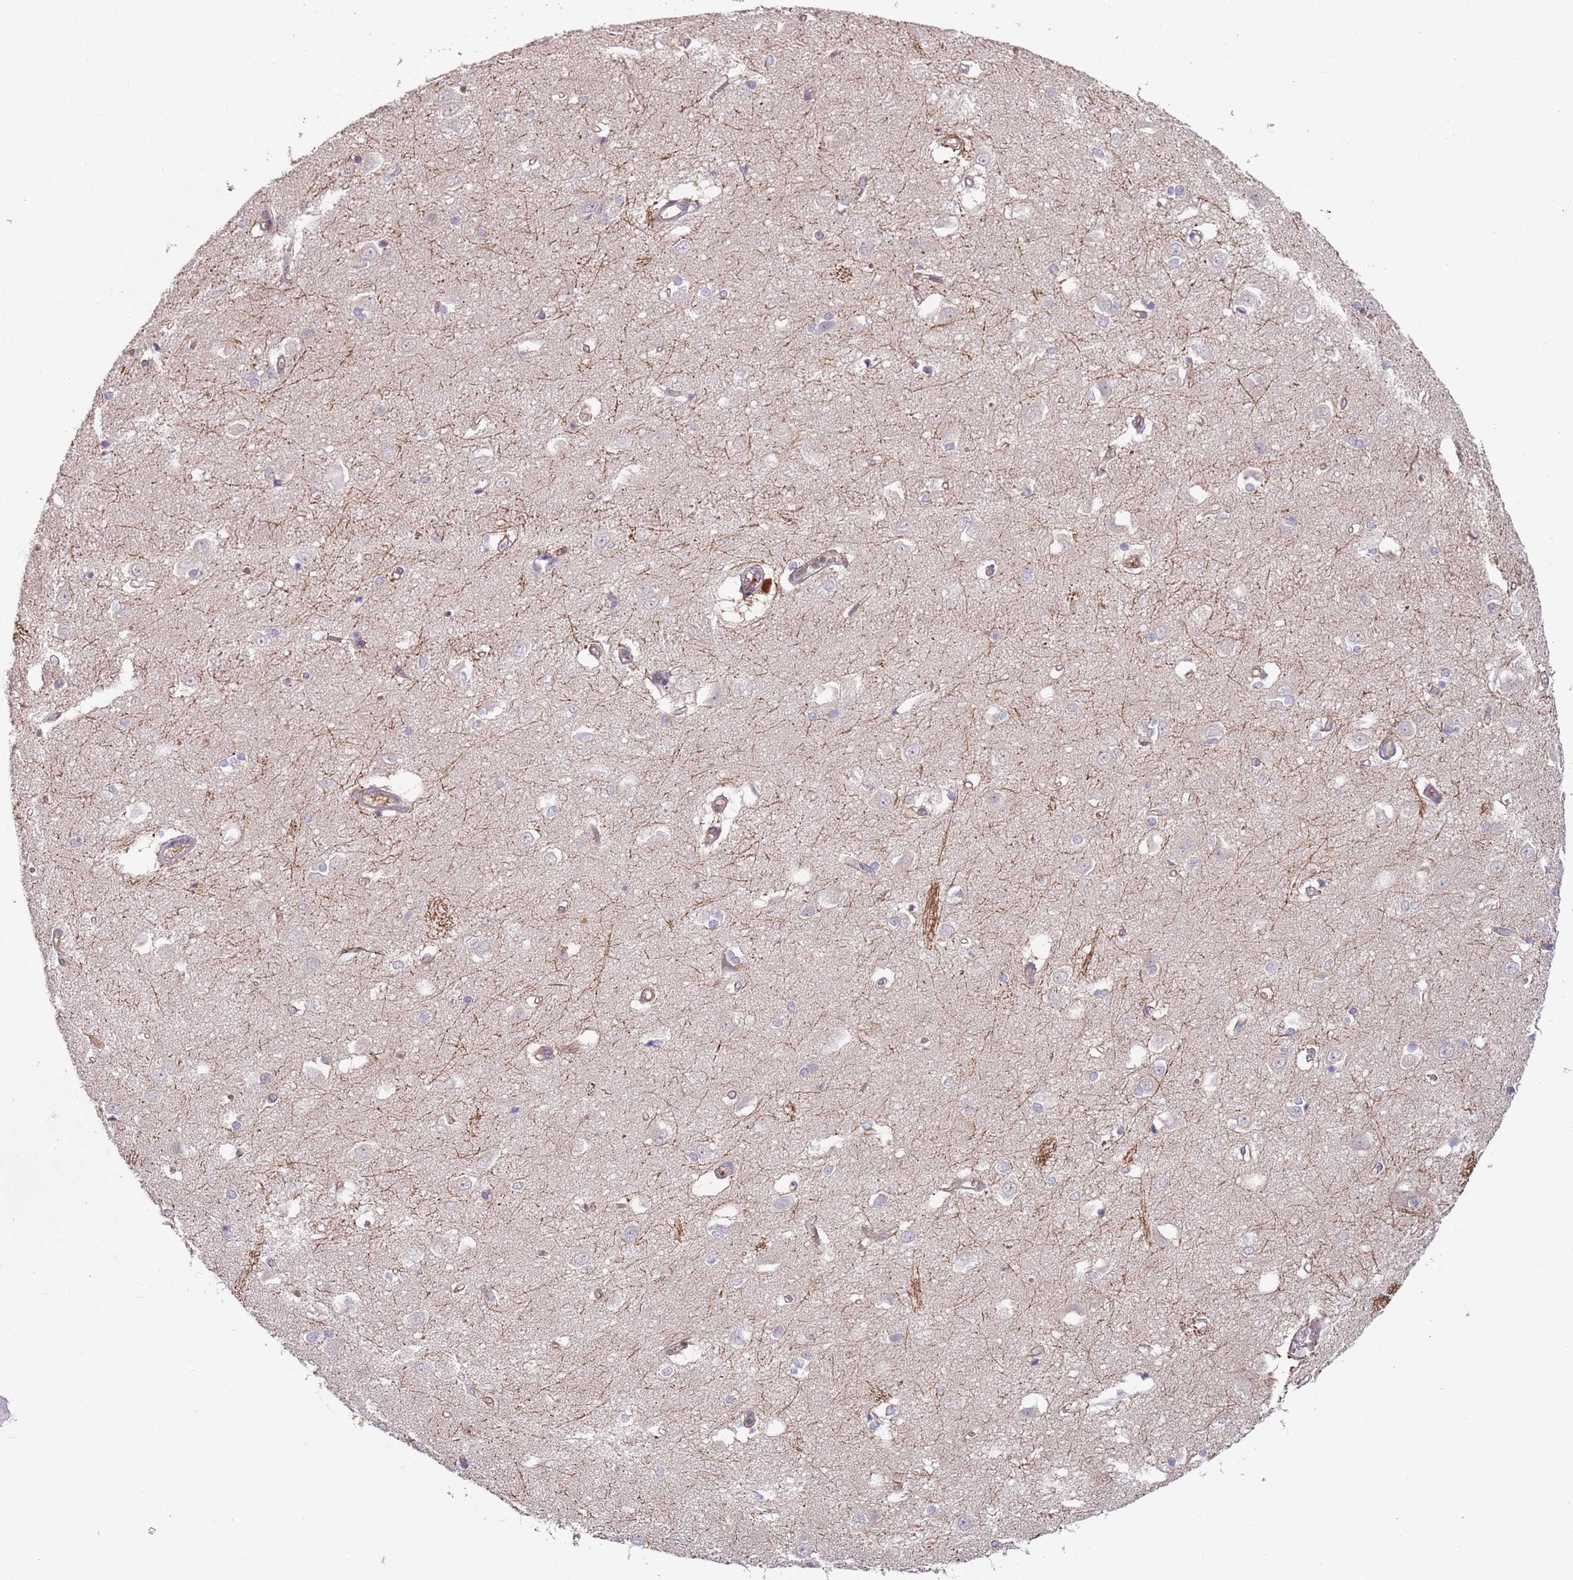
{"staining": {"intensity": "negative", "quantity": "none", "location": "none"}, "tissue": "caudate", "cell_type": "Glial cells", "image_type": "normal", "snomed": [{"axis": "morphology", "description": "Normal tissue, NOS"}, {"axis": "topography", "description": "Lateral ventricle wall"}], "caption": "Immunohistochemical staining of benign caudate exhibits no significant positivity in glial cells. (Brightfield microscopy of DAB immunohistochemistry (IHC) at high magnification).", "gene": "GSDMD", "patient": {"sex": "male", "age": 37}}